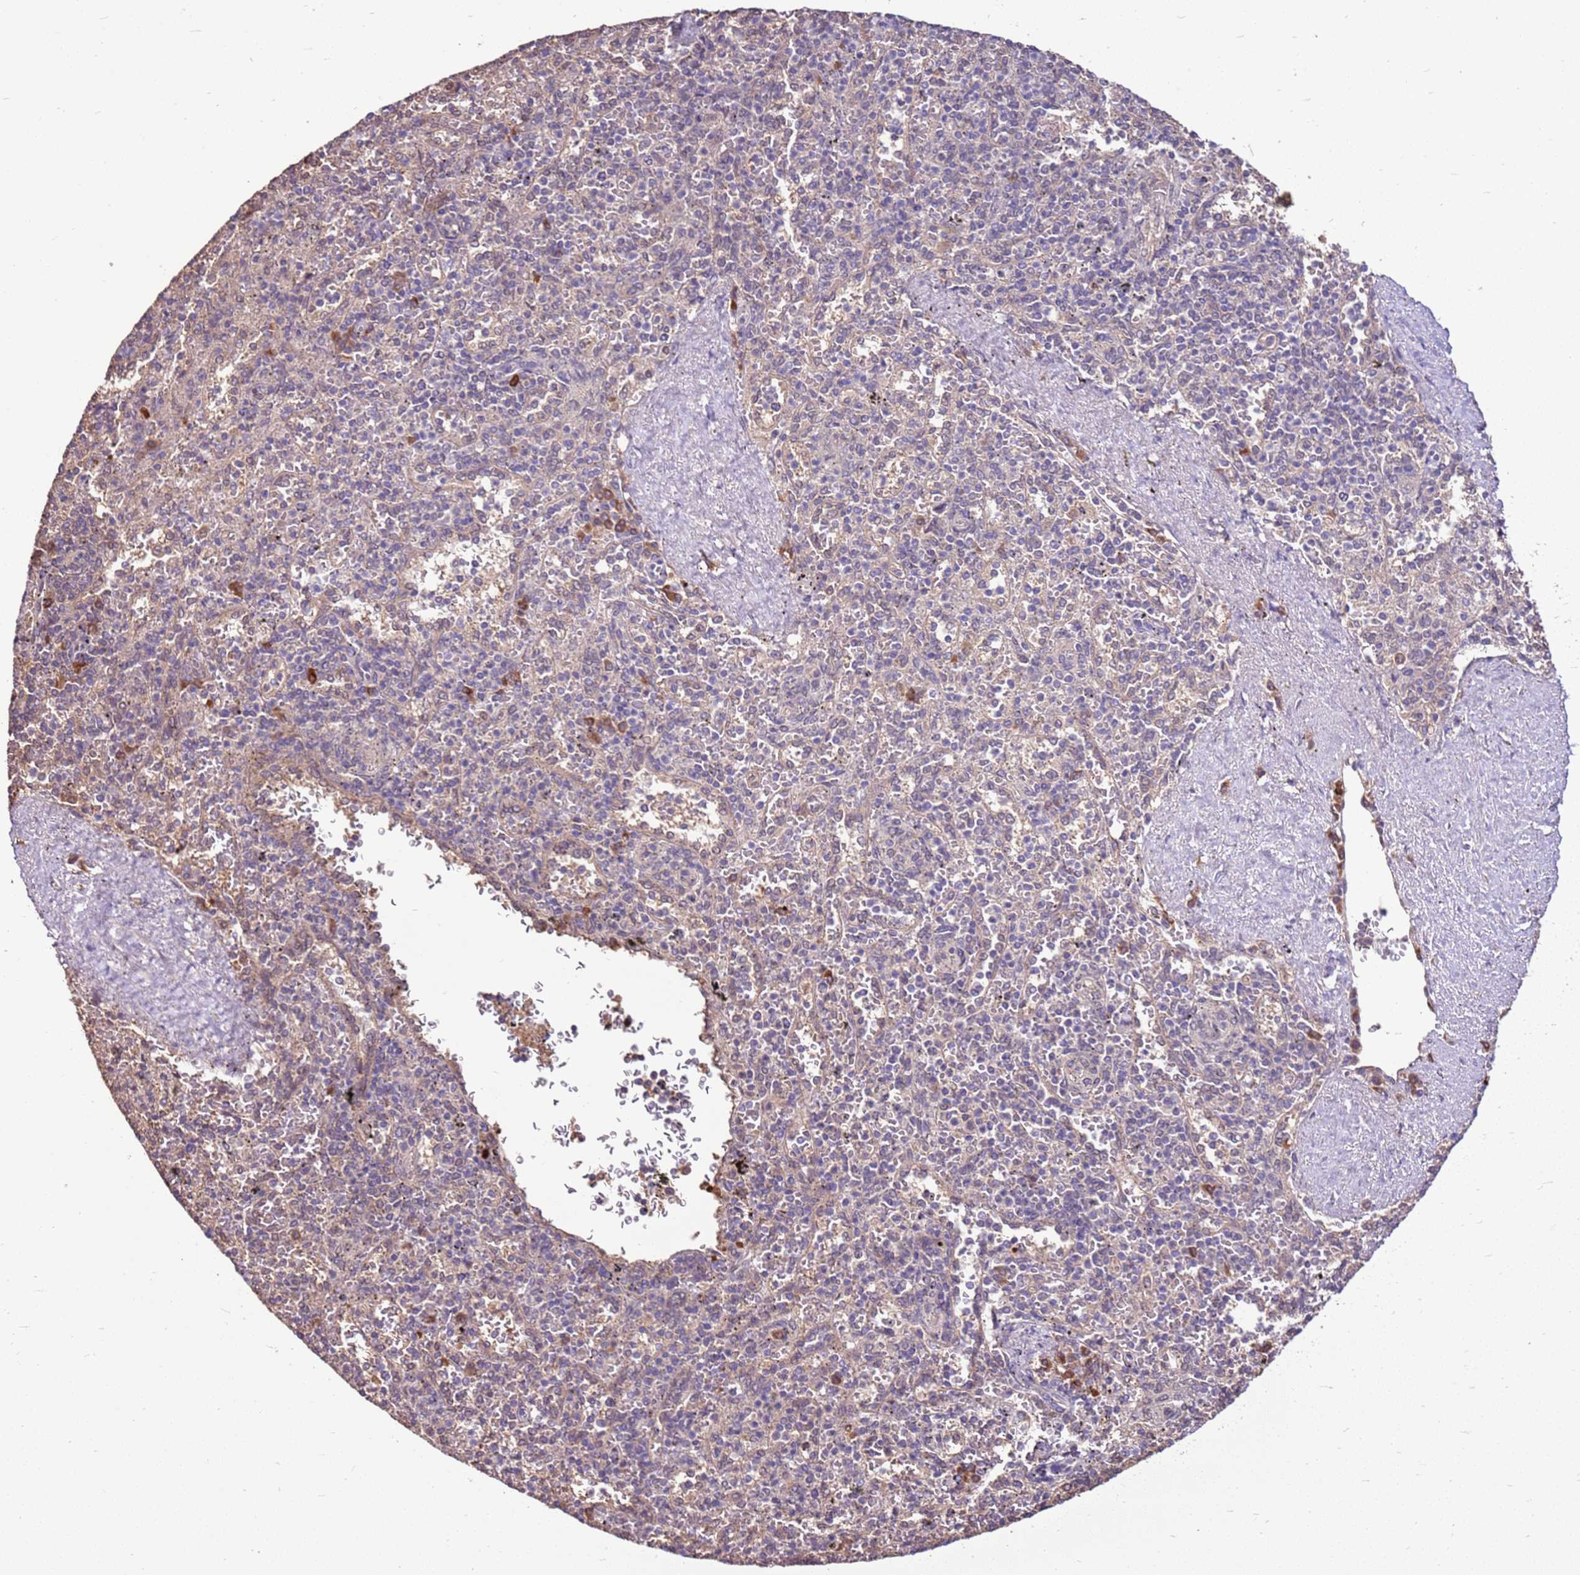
{"staining": {"intensity": "negative", "quantity": "none", "location": "none"}, "tissue": "spleen", "cell_type": "Cells in red pulp", "image_type": "normal", "snomed": [{"axis": "morphology", "description": "Normal tissue, NOS"}, {"axis": "topography", "description": "Spleen"}], "caption": "DAB immunohistochemical staining of normal human spleen reveals no significant positivity in cells in red pulp. (Brightfield microscopy of DAB immunohistochemistry at high magnification).", "gene": "BBS5", "patient": {"sex": "male", "age": 82}}